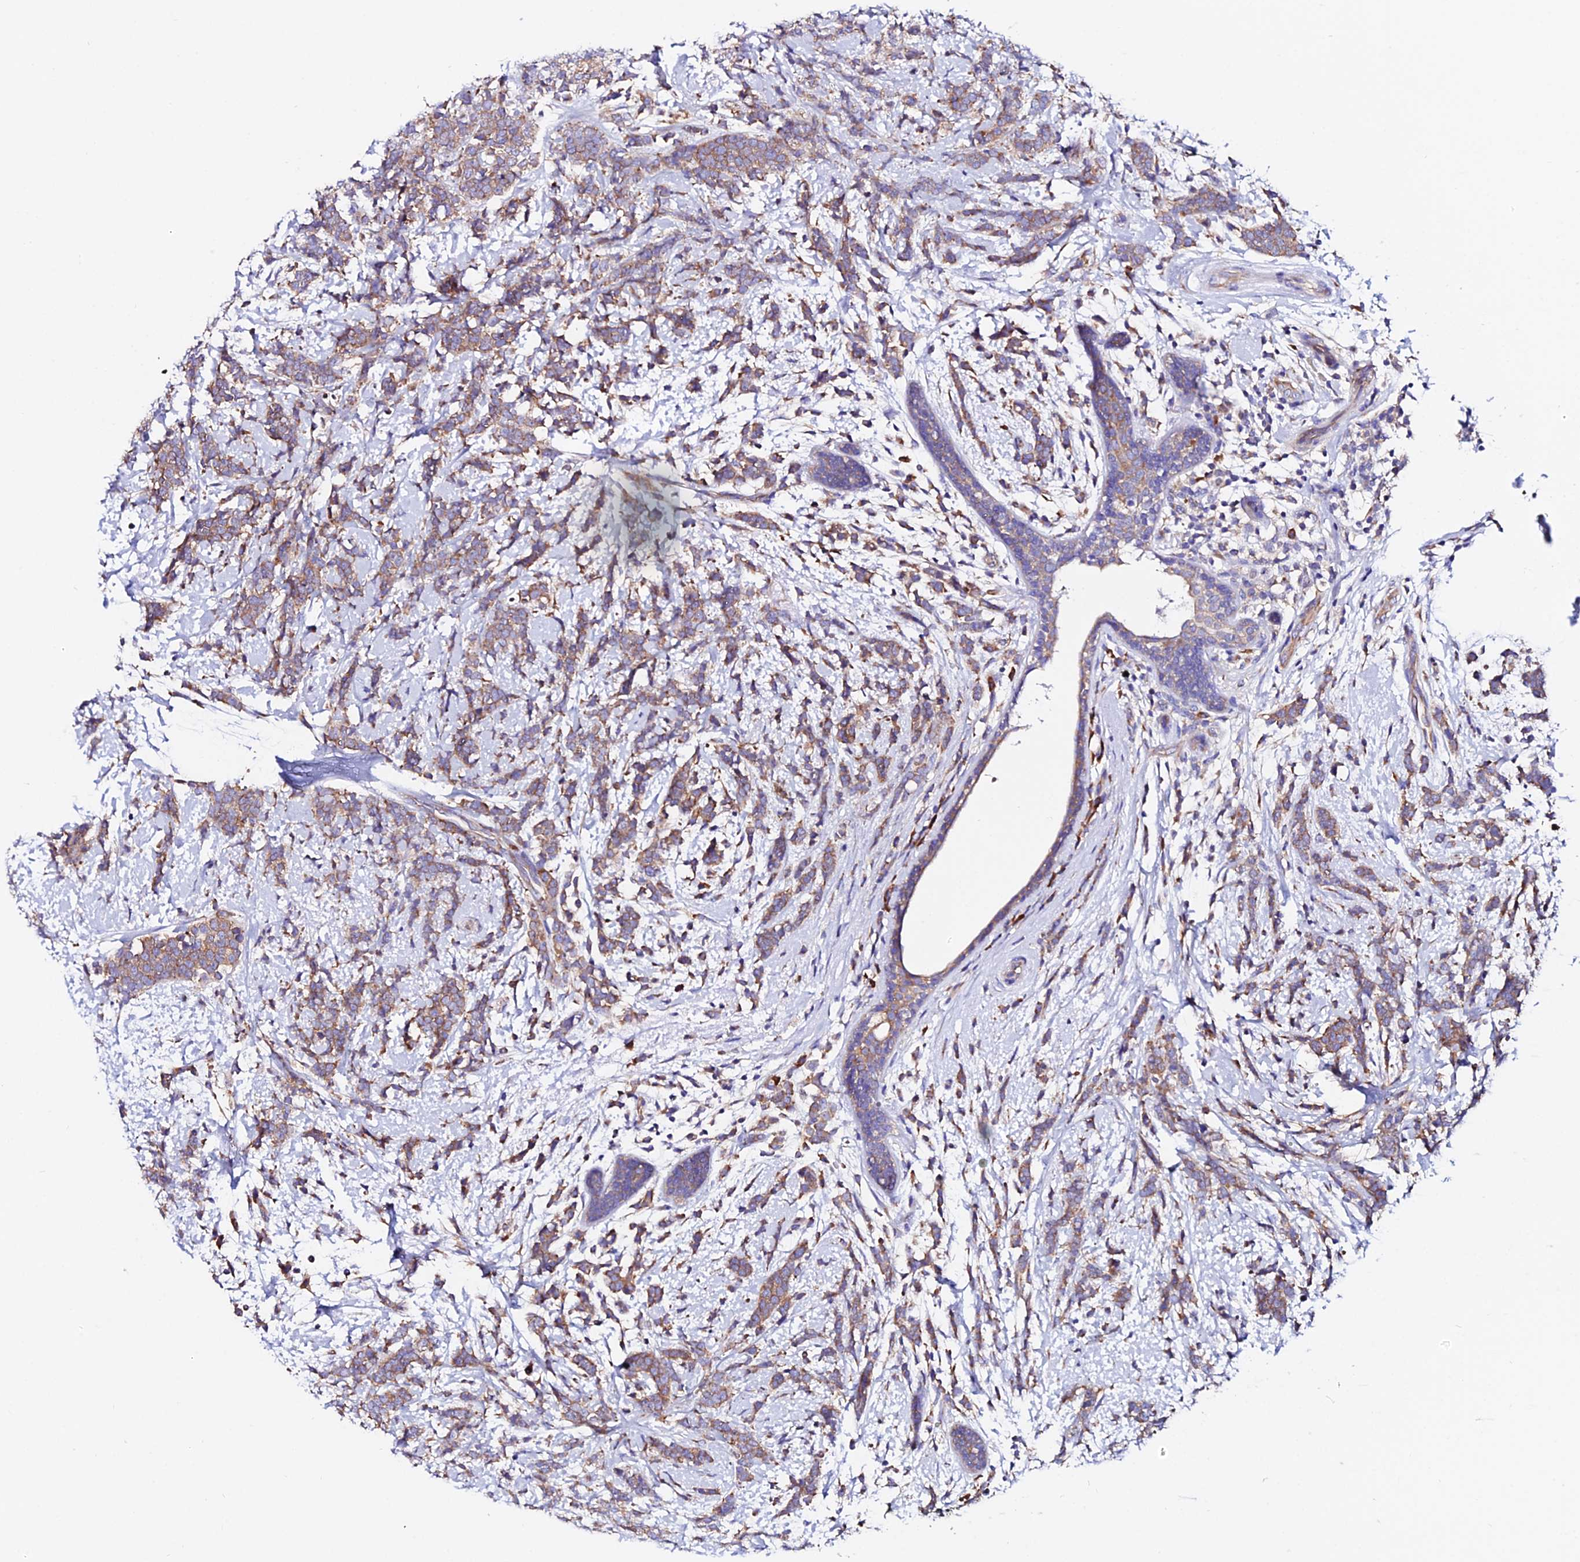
{"staining": {"intensity": "moderate", "quantity": ">75%", "location": "cytoplasmic/membranous"}, "tissue": "breast cancer", "cell_type": "Tumor cells", "image_type": "cancer", "snomed": [{"axis": "morphology", "description": "Lobular carcinoma"}, {"axis": "topography", "description": "Breast"}], "caption": "Protein expression analysis of lobular carcinoma (breast) demonstrates moderate cytoplasmic/membranous expression in approximately >75% of tumor cells.", "gene": "EEF1G", "patient": {"sex": "female", "age": 58}}